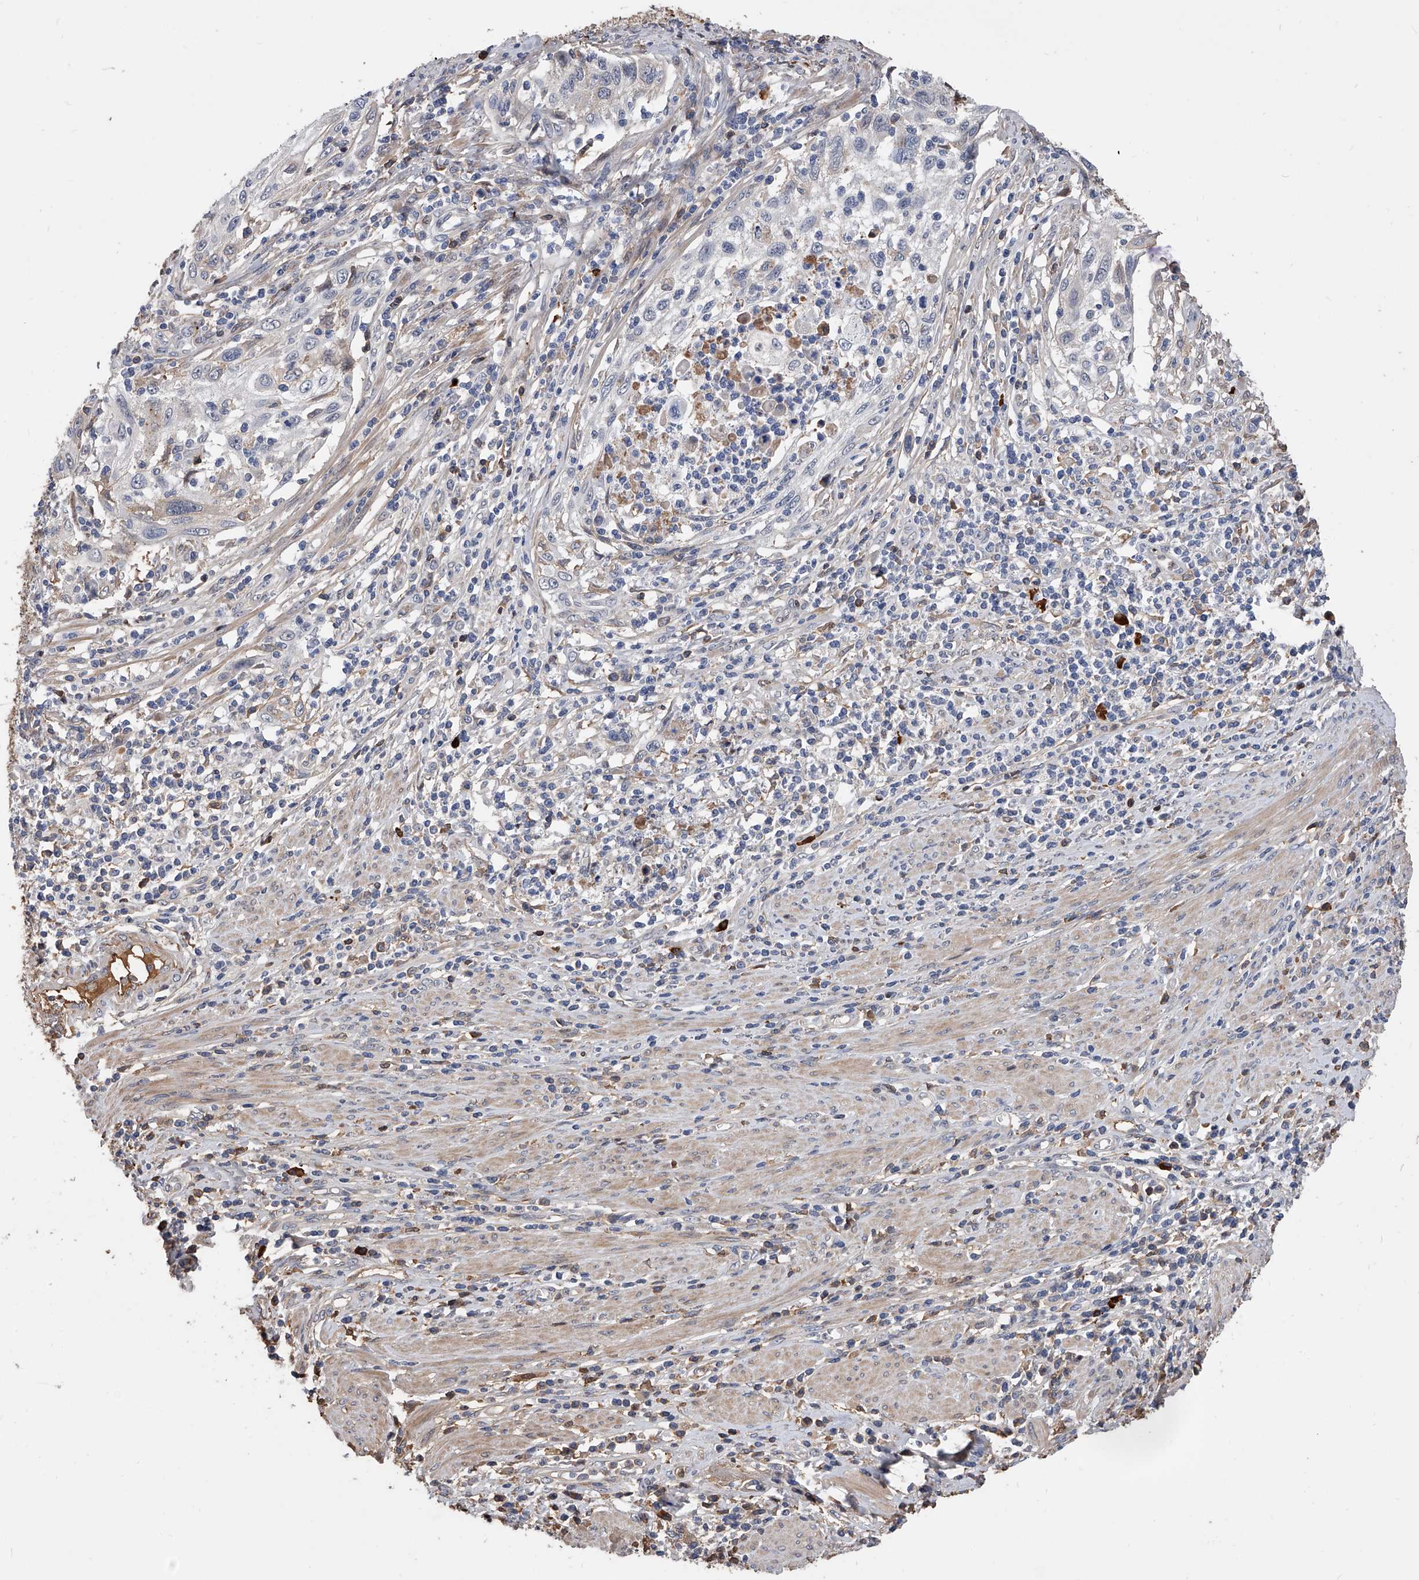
{"staining": {"intensity": "weak", "quantity": "<25%", "location": "cytoplasmic/membranous"}, "tissue": "cervical cancer", "cell_type": "Tumor cells", "image_type": "cancer", "snomed": [{"axis": "morphology", "description": "Squamous cell carcinoma, NOS"}, {"axis": "topography", "description": "Cervix"}], "caption": "A histopathology image of human cervical cancer is negative for staining in tumor cells.", "gene": "ZNF25", "patient": {"sex": "female", "age": 70}}